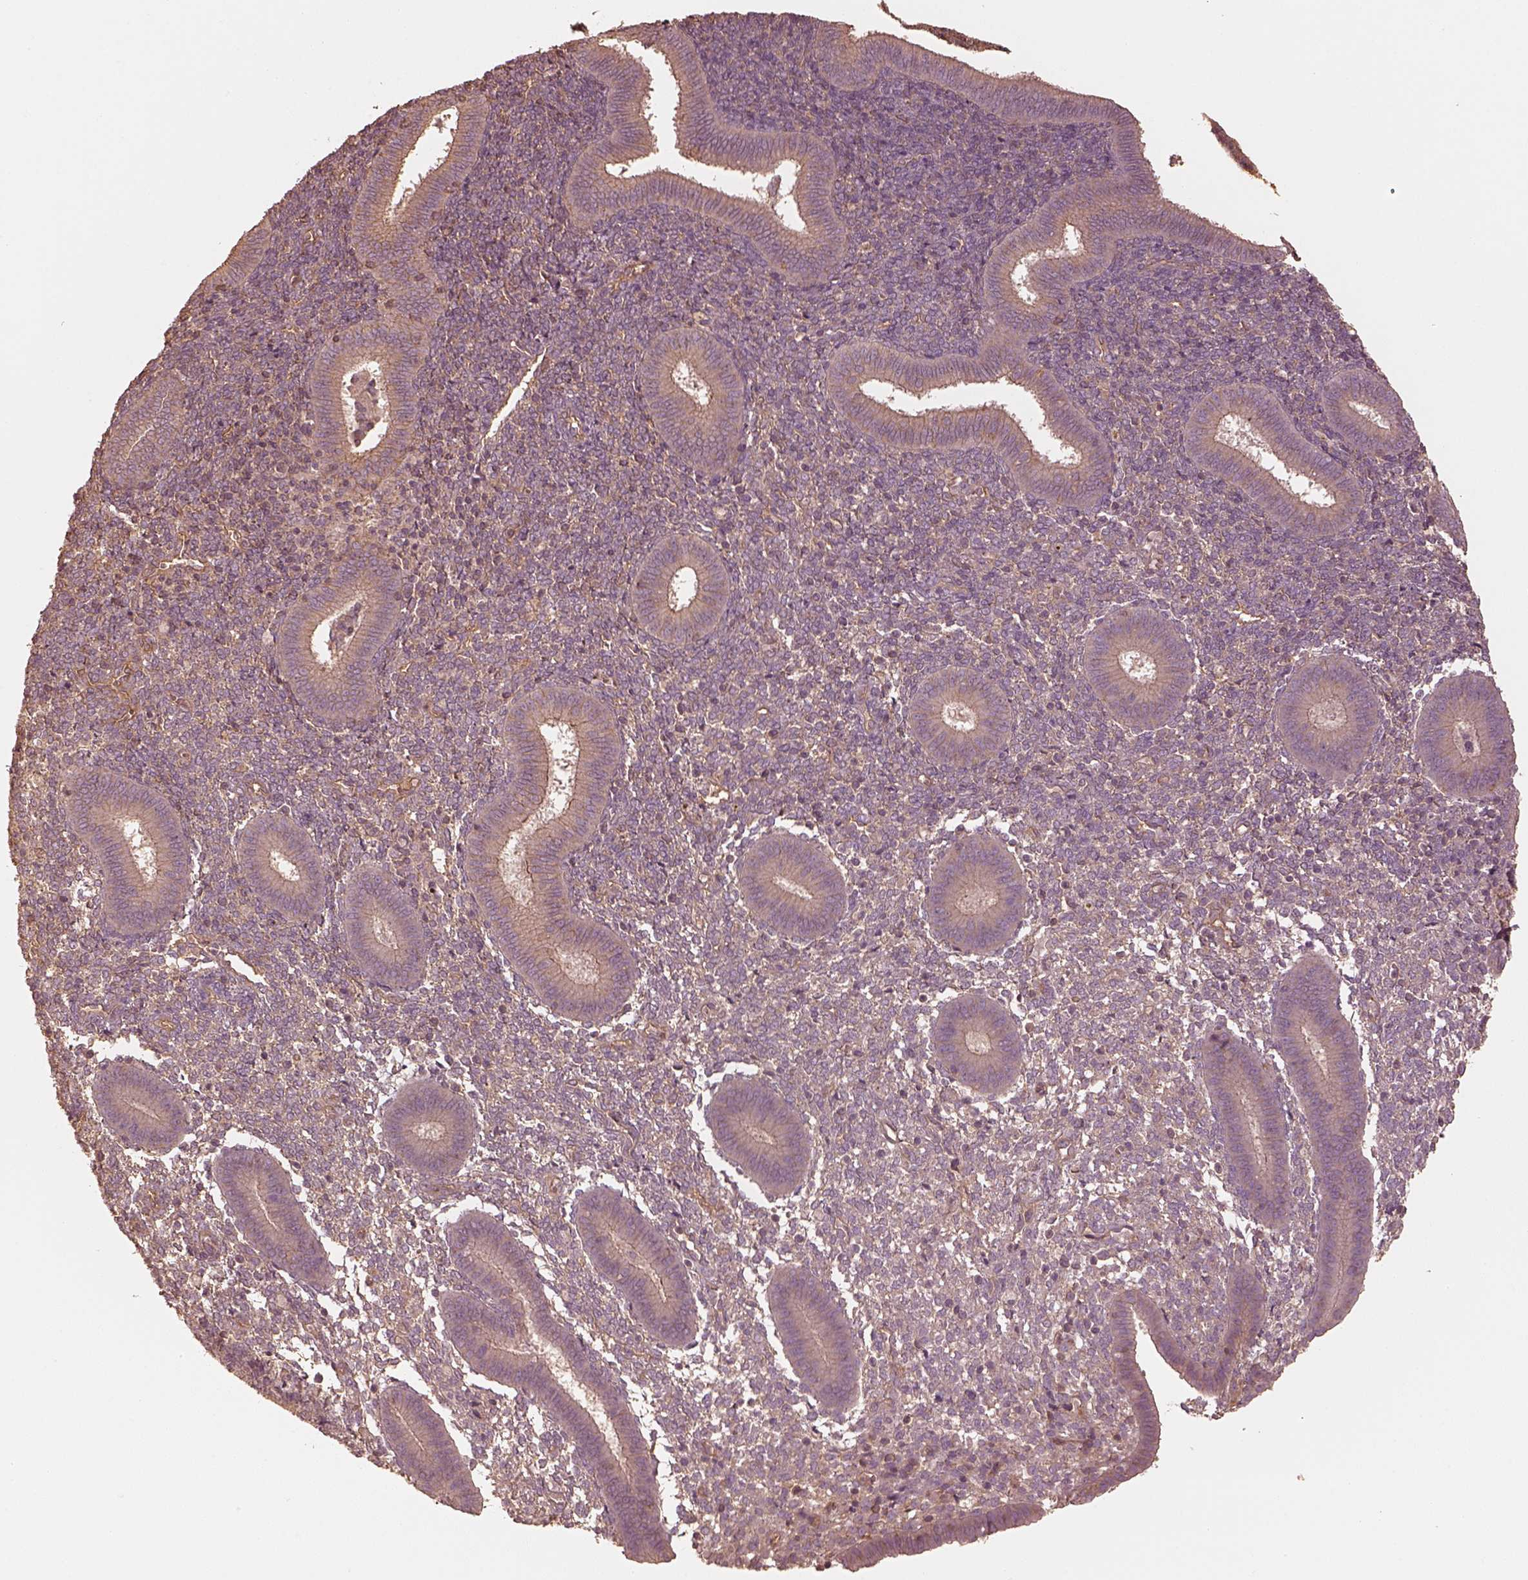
{"staining": {"intensity": "negative", "quantity": "none", "location": "none"}, "tissue": "endometrium", "cell_type": "Cells in endometrial stroma", "image_type": "normal", "snomed": [{"axis": "morphology", "description": "Normal tissue, NOS"}, {"axis": "topography", "description": "Endometrium"}], "caption": "Immunohistochemistry photomicrograph of benign endometrium: endometrium stained with DAB (3,3'-diaminobenzidine) reveals no significant protein expression in cells in endometrial stroma. The staining was performed using DAB to visualize the protein expression in brown, while the nuclei were stained in blue with hematoxylin (Magnification: 20x).", "gene": "WDR7", "patient": {"sex": "female", "age": 25}}